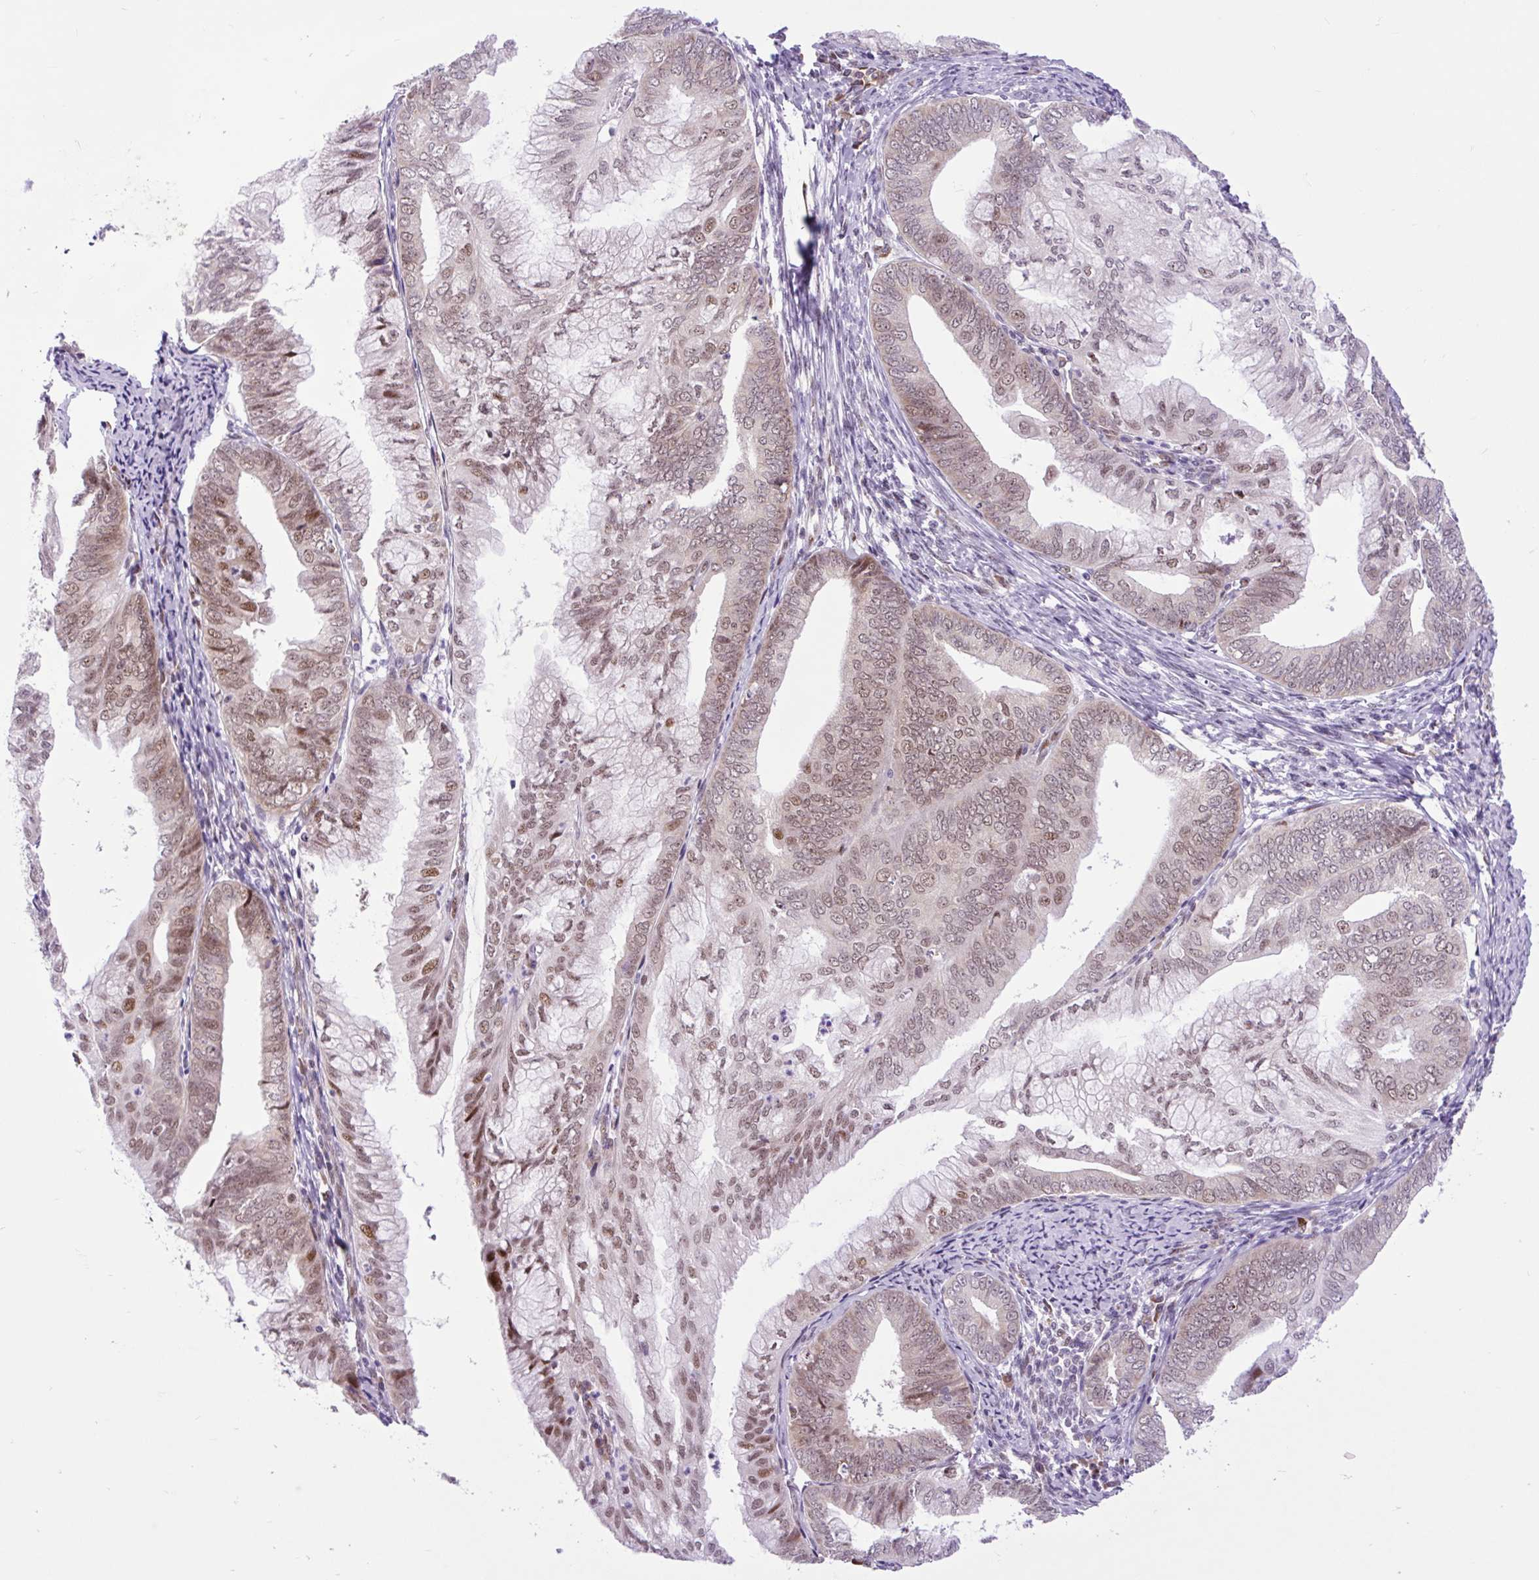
{"staining": {"intensity": "moderate", "quantity": "25%-75%", "location": "nuclear"}, "tissue": "endometrial cancer", "cell_type": "Tumor cells", "image_type": "cancer", "snomed": [{"axis": "morphology", "description": "Adenocarcinoma, NOS"}, {"axis": "topography", "description": "Endometrium"}], "caption": "Moderate nuclear staining is appreciated in approximately 25%-75% of tumor cells in adenocarcinoma (endometrial).", "gene": "CLK2", "patient": {"sex": "female", "age": 75}}